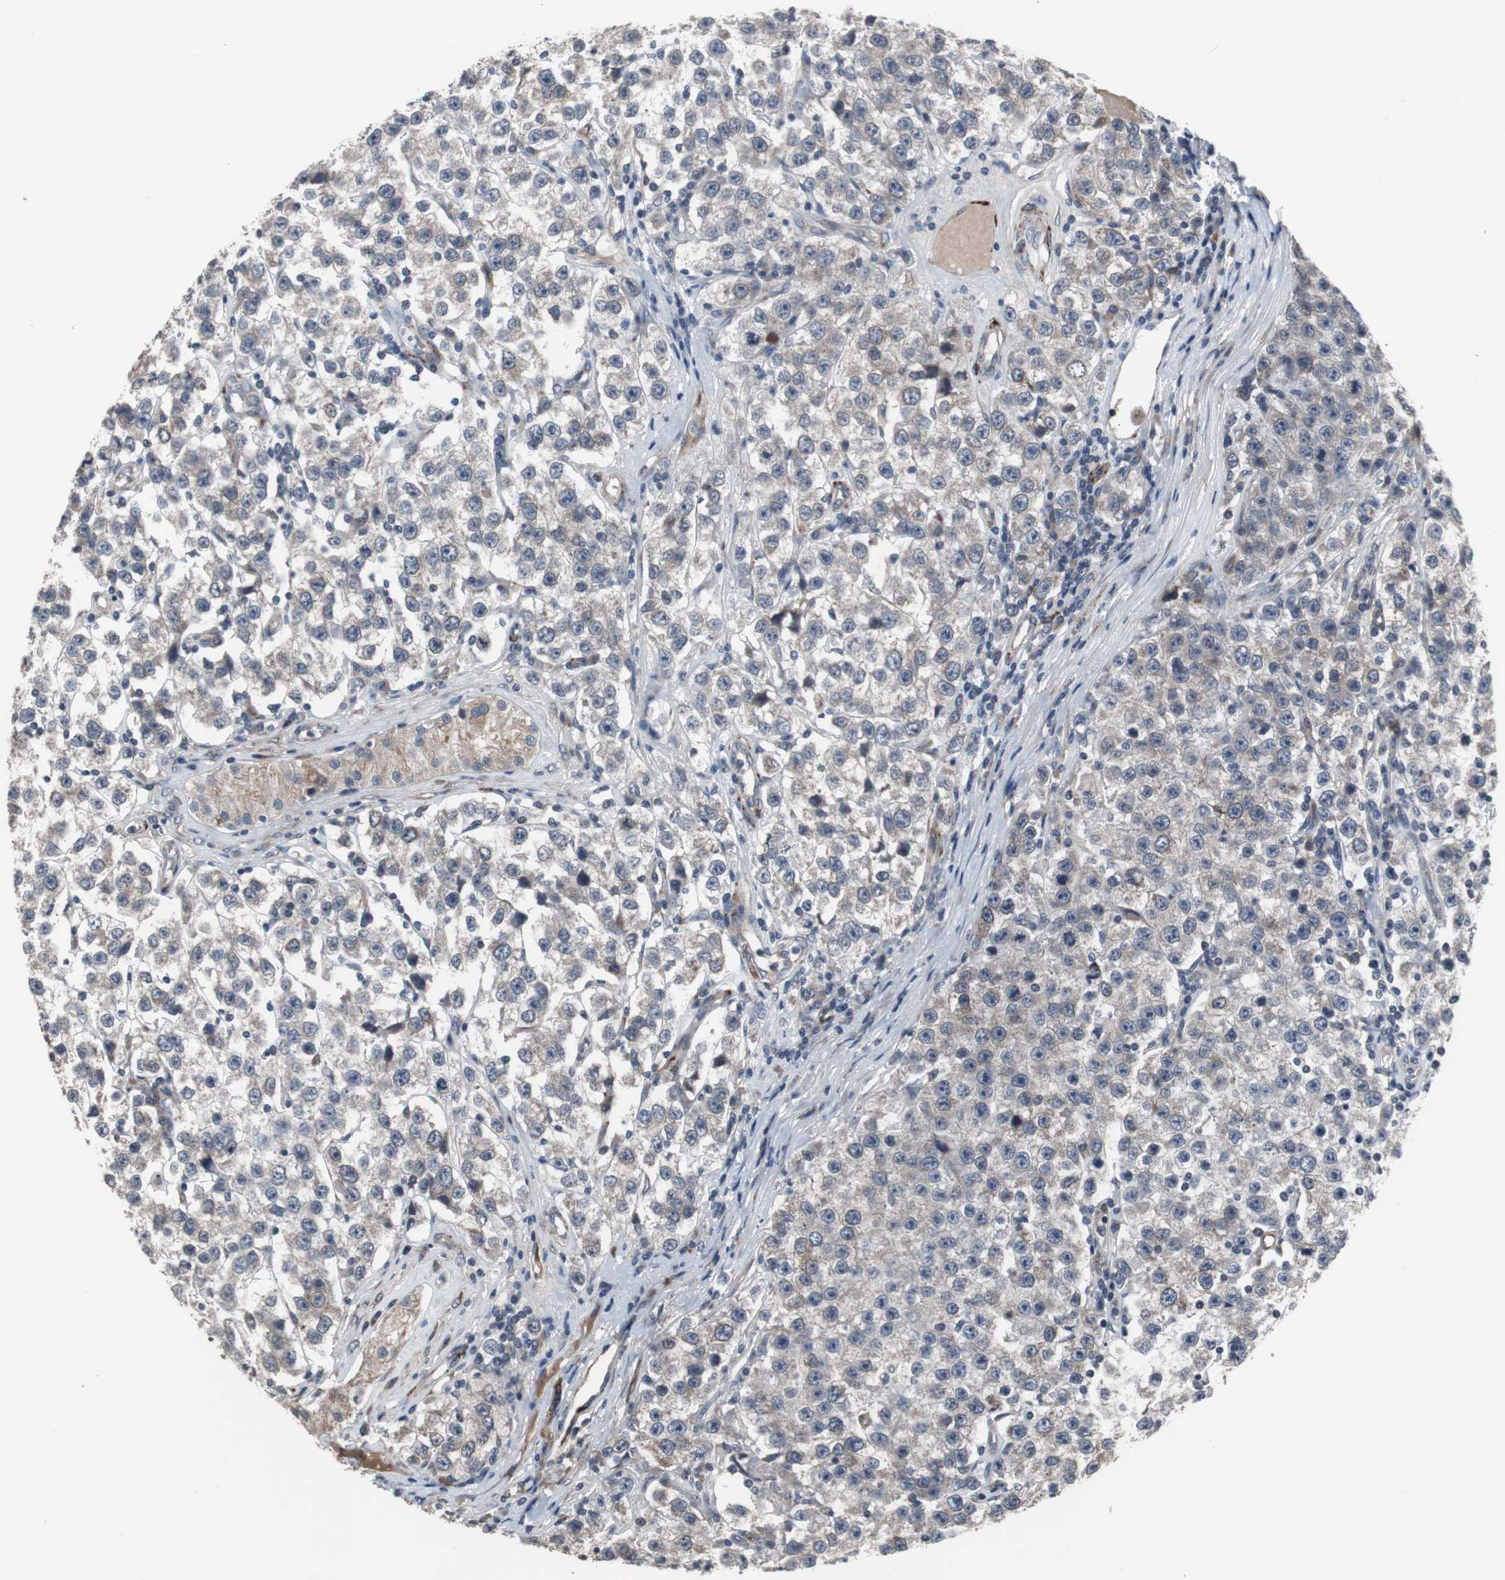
{"staining": {"intensity": "weak", "quantity": "25%-75%", "location": "cytoplasmic/membranous"}, "tissue": "testis cancer", "cell_type": "Tumor cells", "image_type": "cancer", "snomed": [{"axis": "morphology", "description": "Seminoma, NOS"}, {"axis": "topography", "description": "Testis"}], "caption": "A photomicrograph of testis seminoma stained for a protein displays weak cytoplasmic/membranous brown staining in tumor cells.", "gene": "CRADD", "patient": {"sex": "male", "age": 52}}